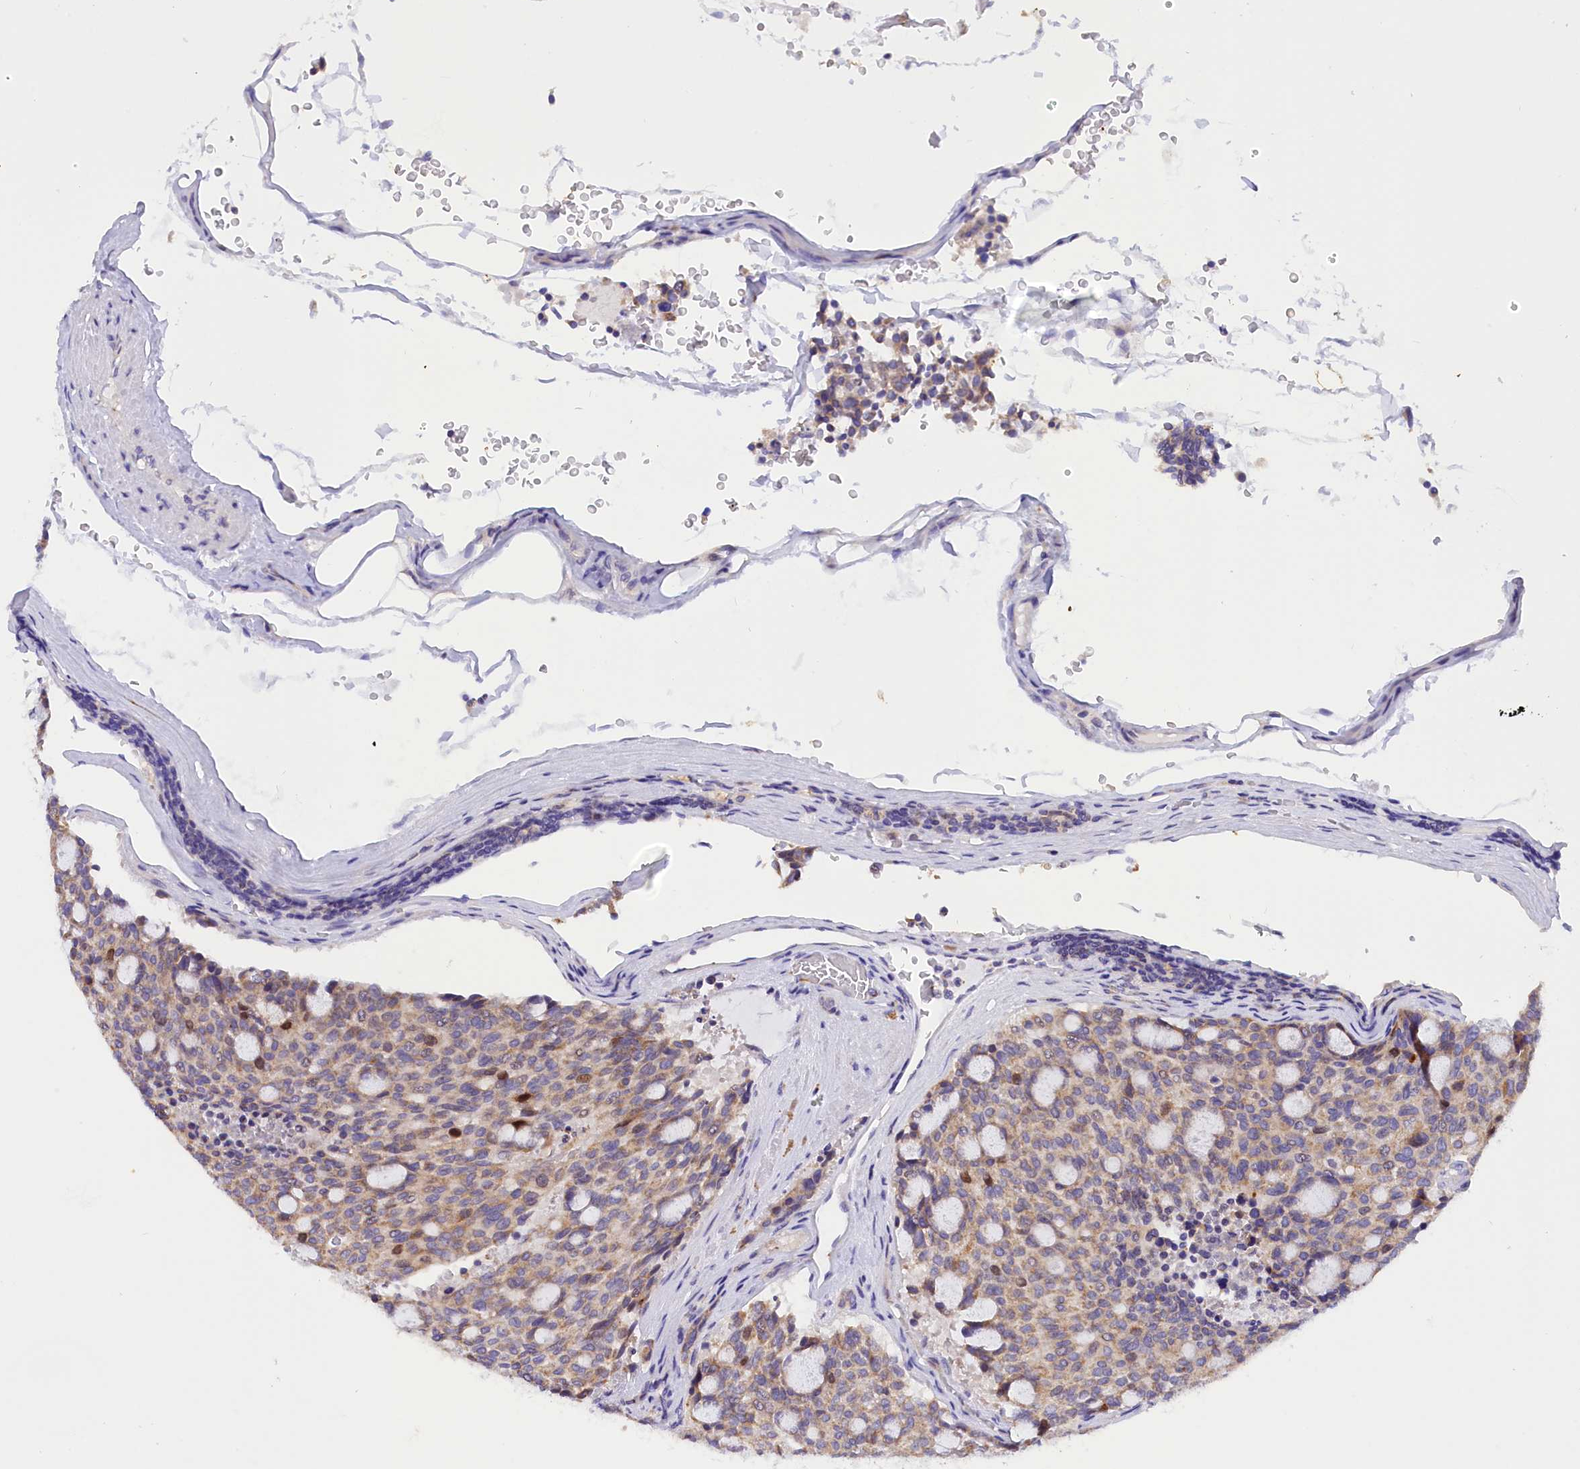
{"staining": {"intensity": "weak", "quantity": ">75%", "location": "cytoplasmic/membranous"}, "tissue": "carcinoid", "cell_type": "Tumor cells", "image_type": "cancer", "snomed": [{"axis": "morphology", "description": "Carcinoid, malignant, NOS"}, {"axis": "topography", "description": "Pancreas"}], "caption": "High-magnification brightfield microscopy of carcinoid stained with DAB (3,3'-diaminobenzidine) (brown) and counterstained with hematoxylin (blue). tumor cells exhibit weak cytoplasmic/membranous staining is present in about>75% of cells.", "gene": "PKIA", "patient": {"sex": "female", "age": 54}}